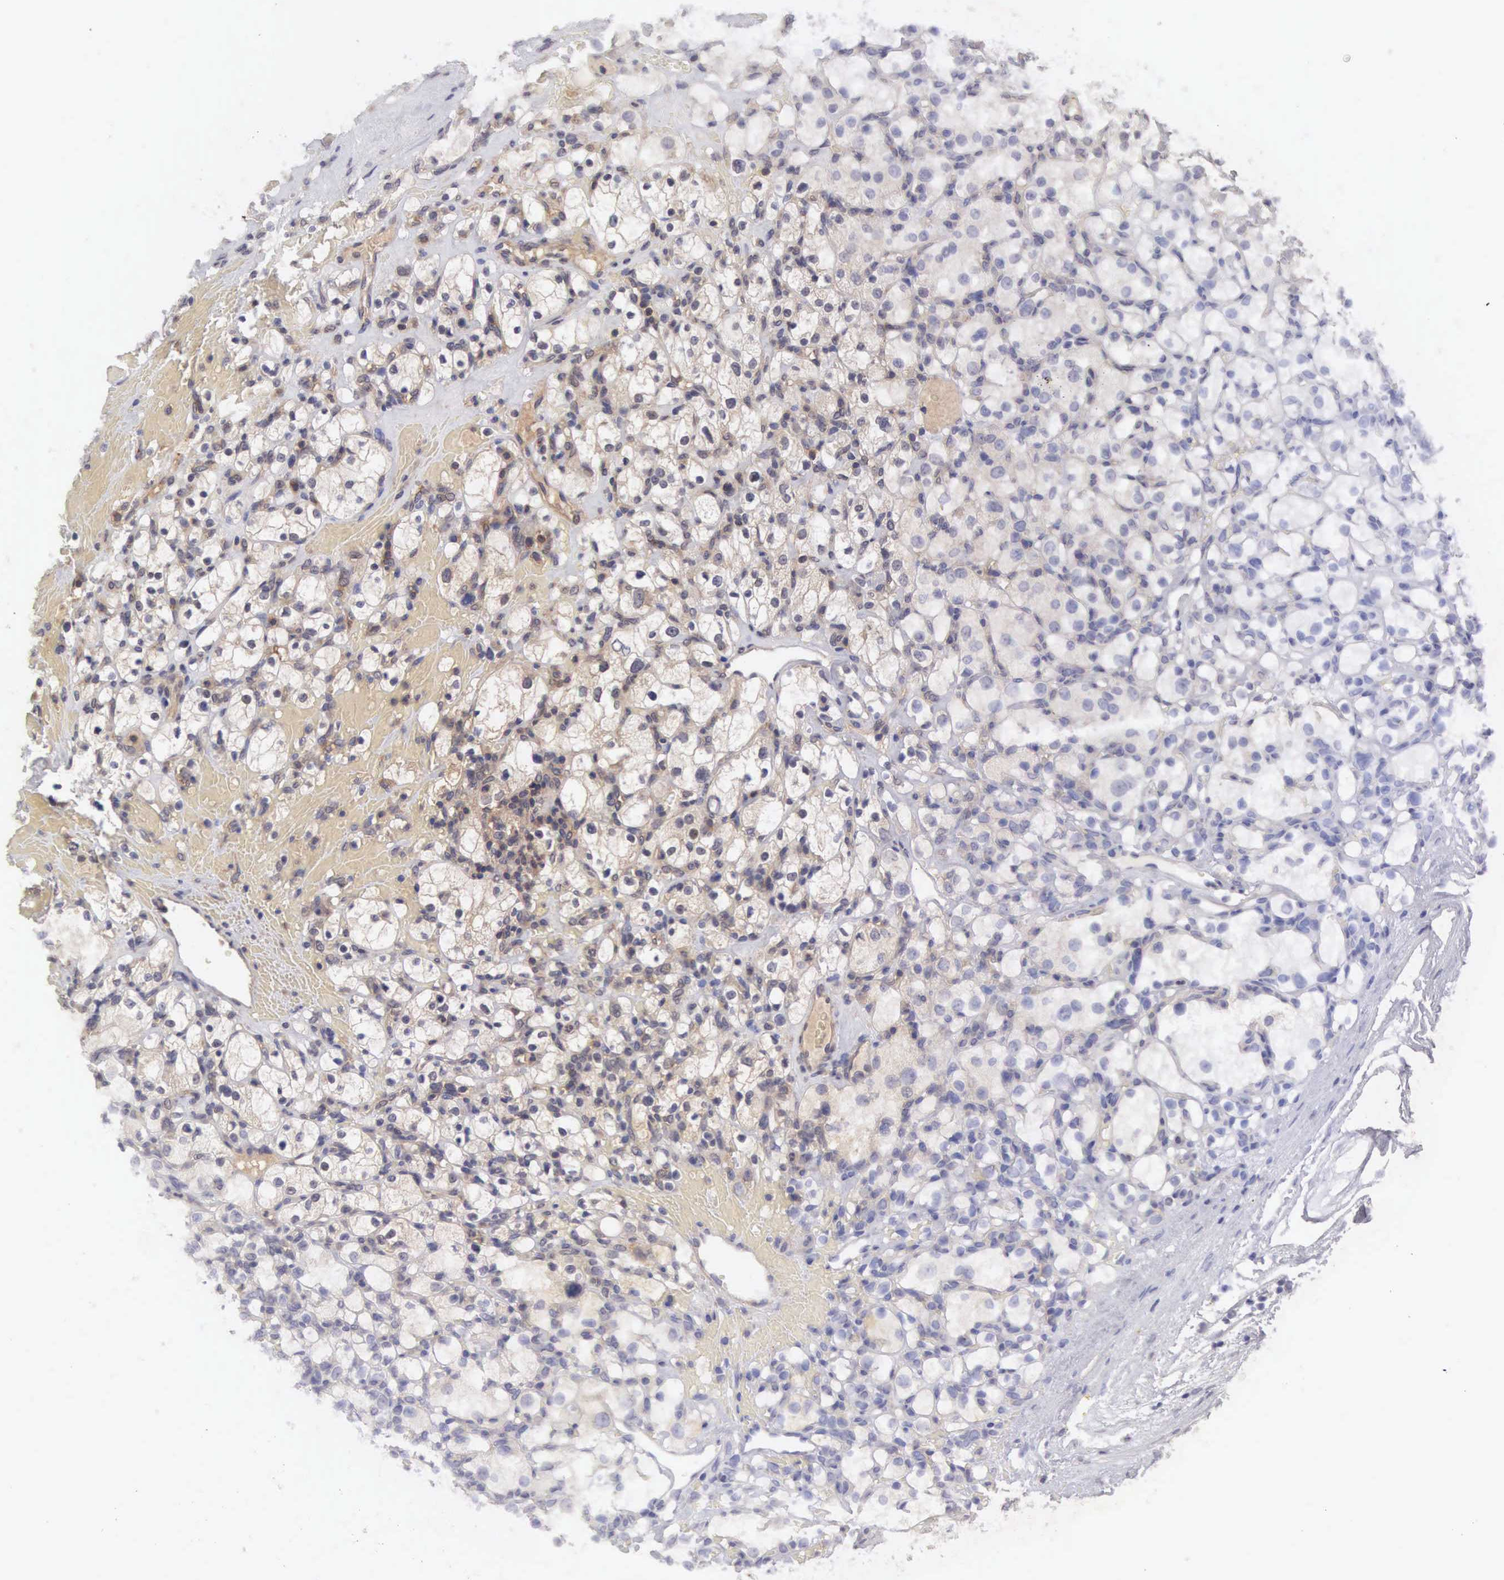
{"staining": {"intensity": "weak", "quantity": "<25%", "location": "cytoplasmic/membranous"}, "tissue": "renal cancer", "cell_type": "Tumor cells", "image_type": "cancer", "snomed": [{"axis": "morphology", "description": "Adenocarcinoma, NOS"}, {"axis": "topography", "description": "Kidney"}], "caption": "Adenocarcinoma (renal) stained for a protein using IHC displays no staining tumor cells.", "gene": "CD1A", "patient": {"sex": "female", "age": 83}}